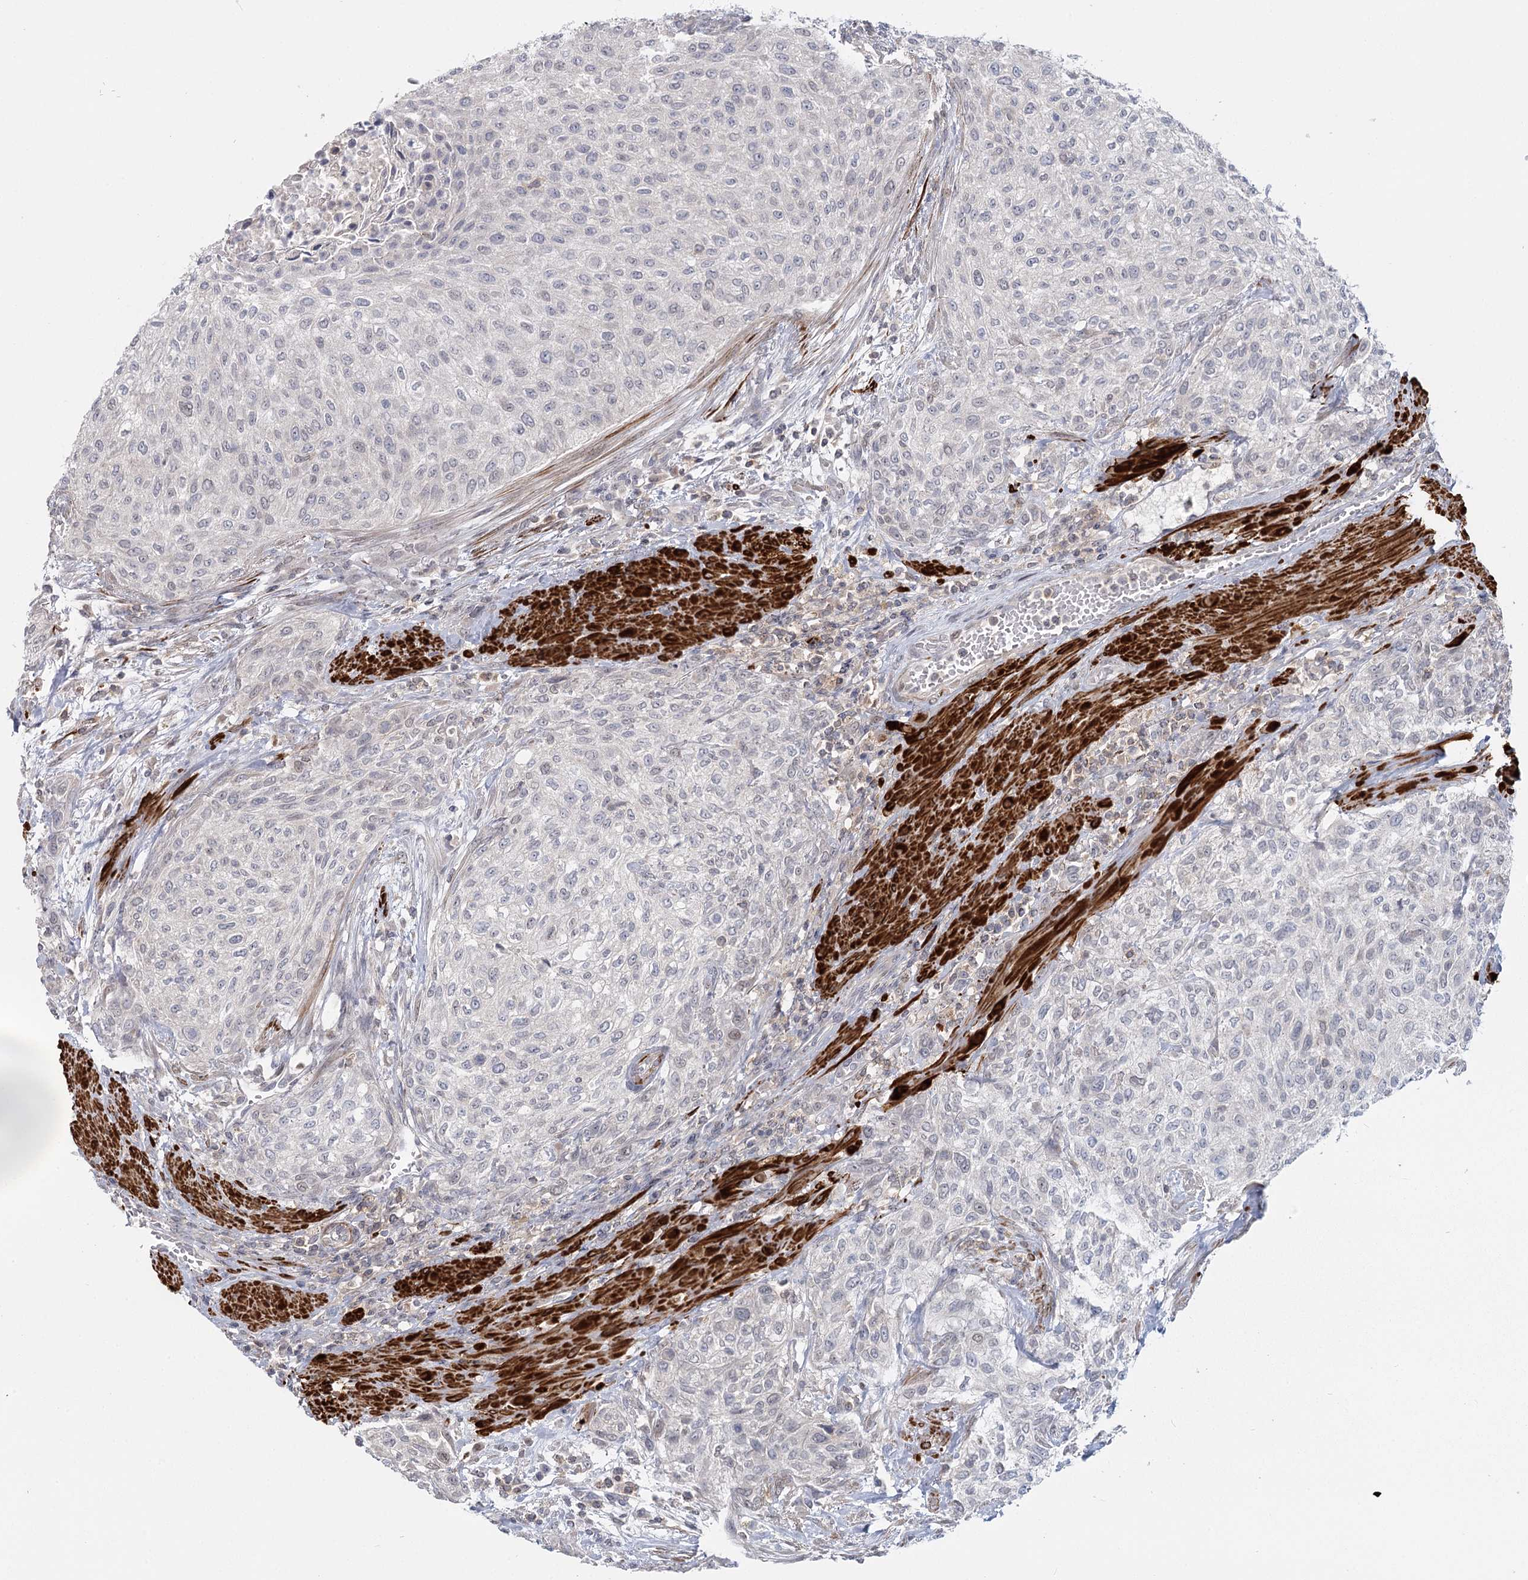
{"staining": {"intensity": "negative", "quantity": "none", "location": "none"}, "tissue": "urothelial cancer", "cell_type": "Tumor cells", "image_type": "cancer", "snomed": [{"axis": "morphology", "description": "Urothelial carcinoma, High grade"}, {"axis": "topography", "description": "Urinary bladder"}], "caption": "DAB immunohistochemical staining of human urothelial cancer demonstrates no significant staining in tumor cells. The staining was performed using DAB (3,3'-diaminobenzidine) to visualize the protein expression in brown, while the nuclei were stained in blue with hematoxylin (Magnification: 20x).", "gene": "USP11", "patient": {"sex": "male", "age": 35}}